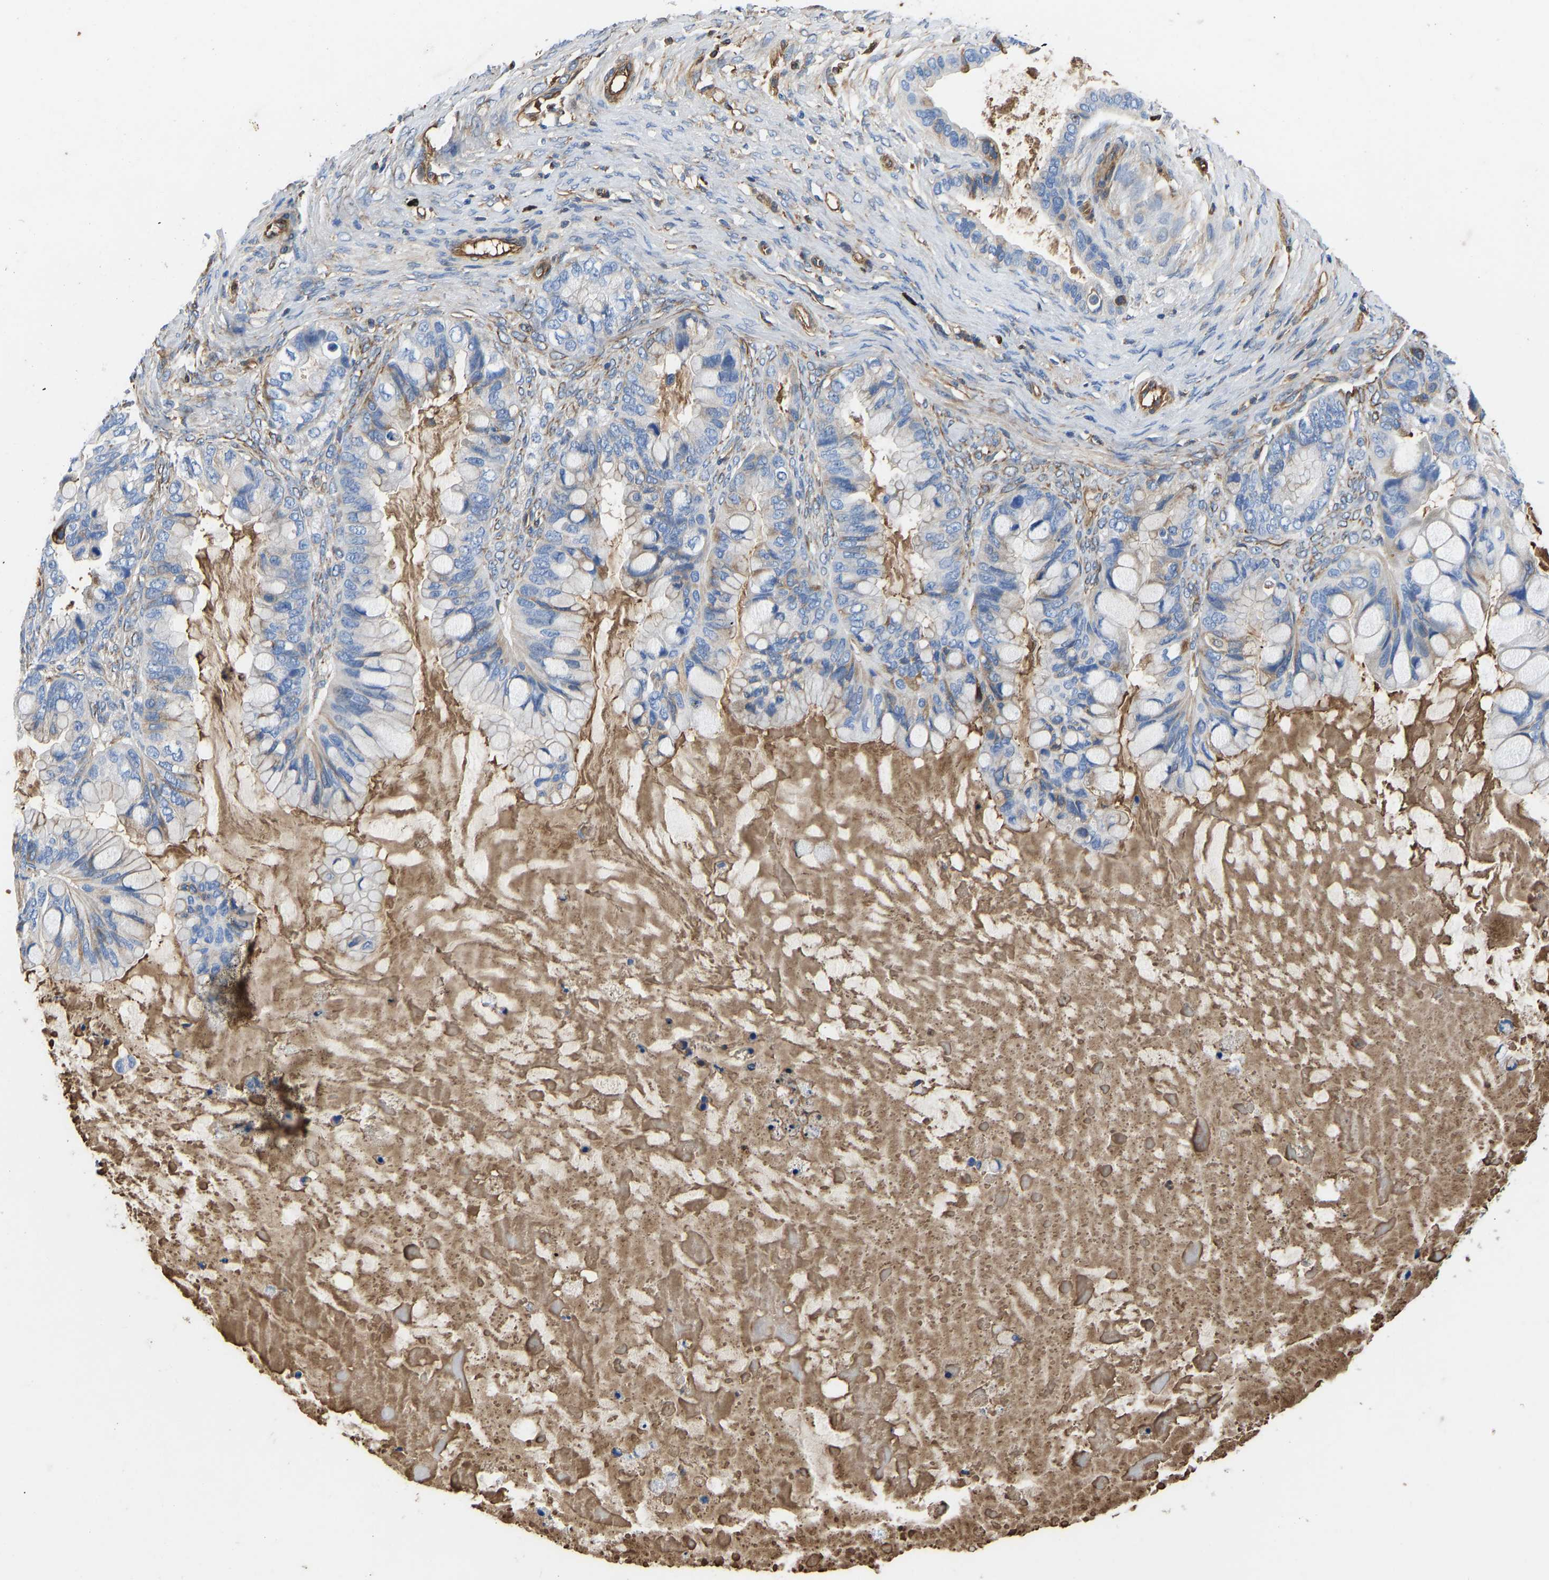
{"staining": {"intensity": "negative", "quantity": "none", "location": "none"}, "tissue": "ovarian cancer", "cell_type": "Tumor cells", "image_type": "cancer", "snomed": [{"axis": "morphology", "description": "Cystadenocarcinoma, mucinous, NOS"}, {"axis": "topography", "description": "Ovary"}], "caption": "DAB immunohistochemical staining of ovarian cancer (mucinous cystadenocarcinoma) exhibits no significant staining in tumor cells.", "gene": "HSPG2", "patient": {"sex": "female", "age": 80}}